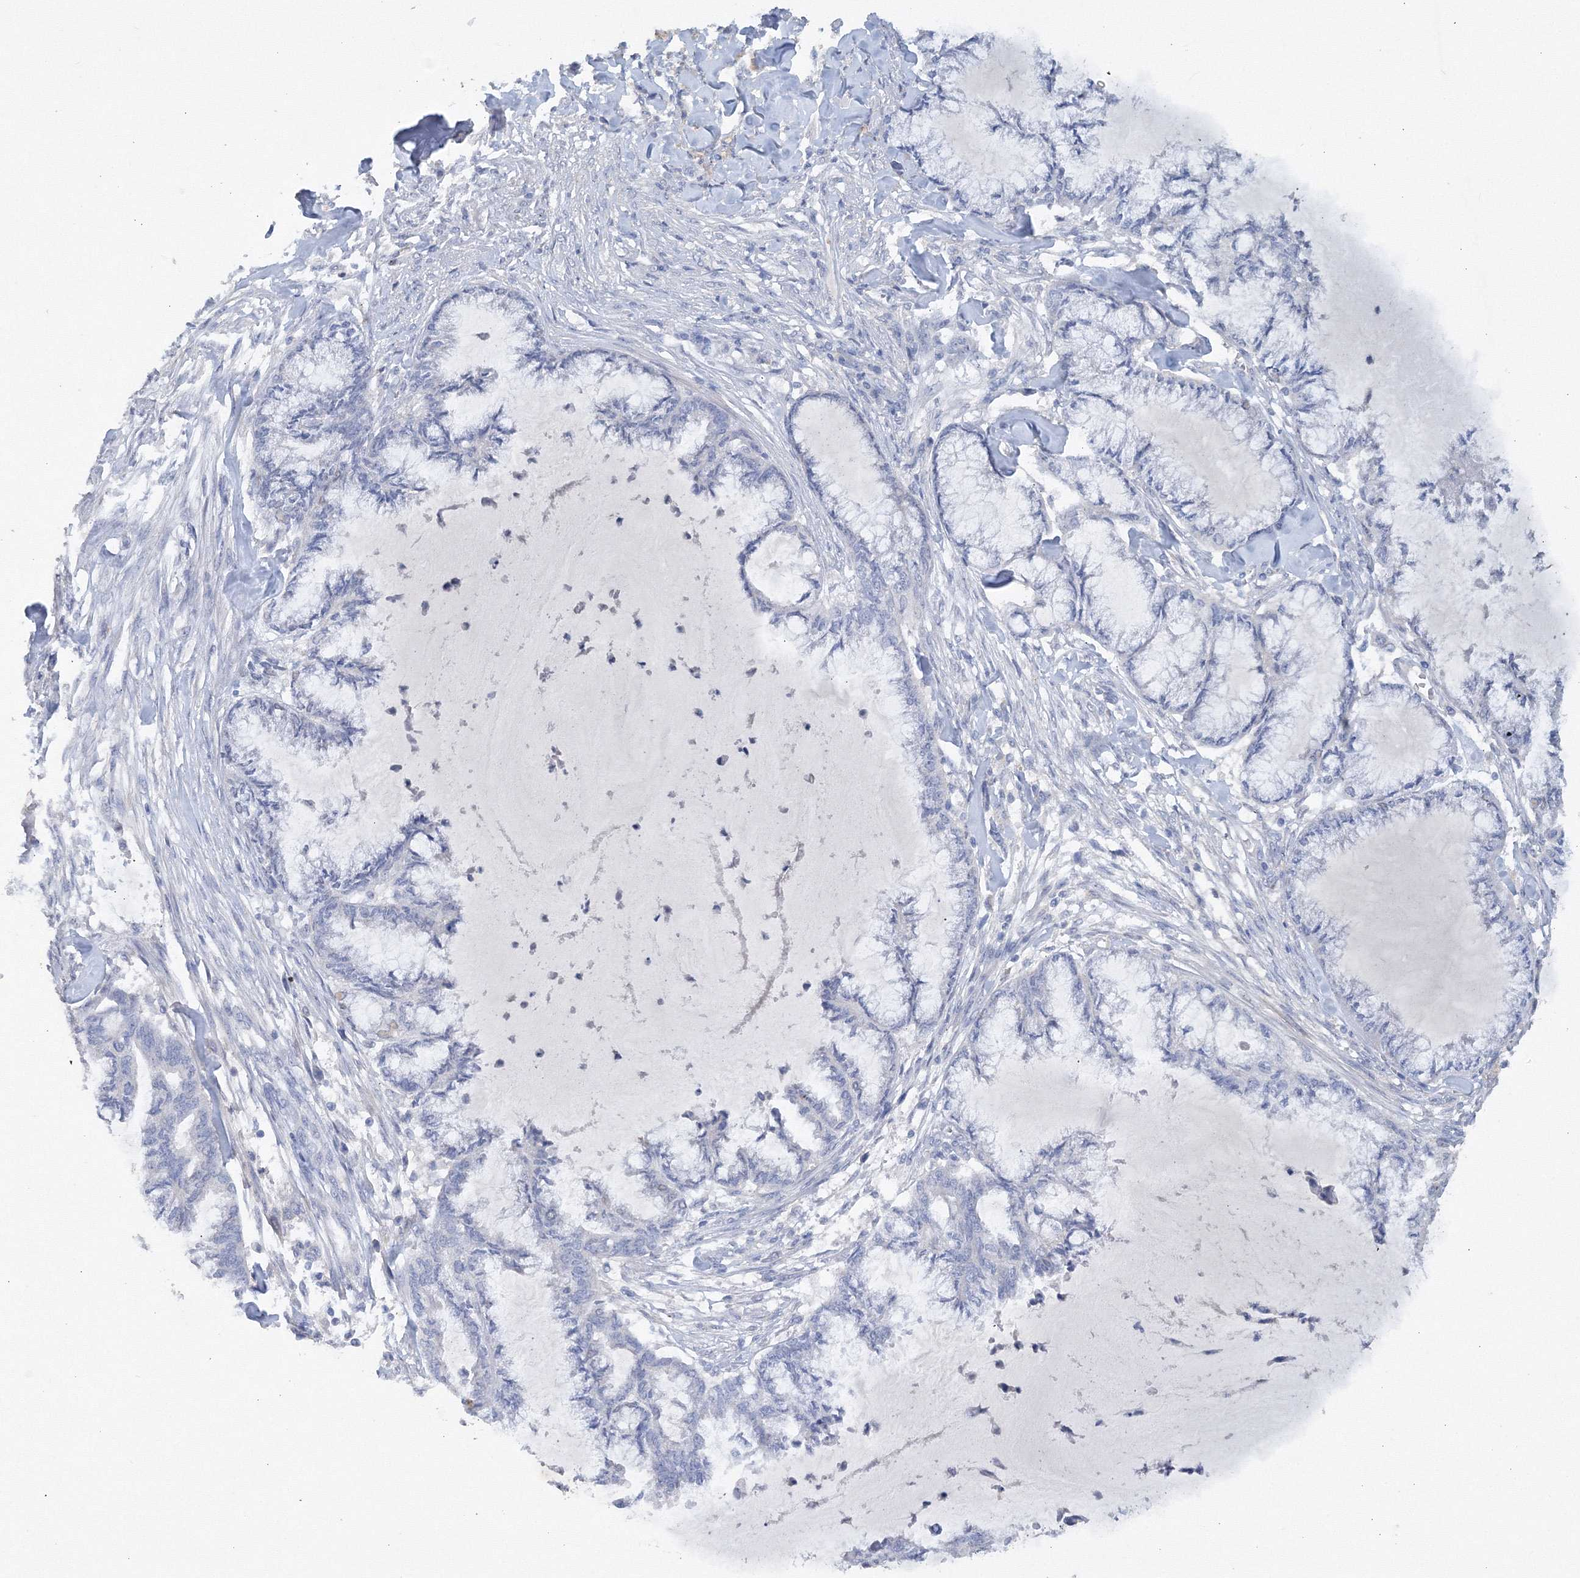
{"staining": {"intensity": "negative", "quantity": "none", "location": "none"}, "tissue": "endometrial cancer", "cell_type": "Tumor cells", "image_type": "cancer", "snomed": [{"axis": "morphology", "description": "Adenocarcinoma, NOS"}, {"axis": "topography", "description": "Endometrium"}], "caption": "An IHC photomicrograph of adenocarcinoma (endometrial) is shown. There is no staining in tumor cells of adenocarcinoma (endometrial).", "gene": "OSBPL6", "patient": {"sex": "female", "age": 86}}